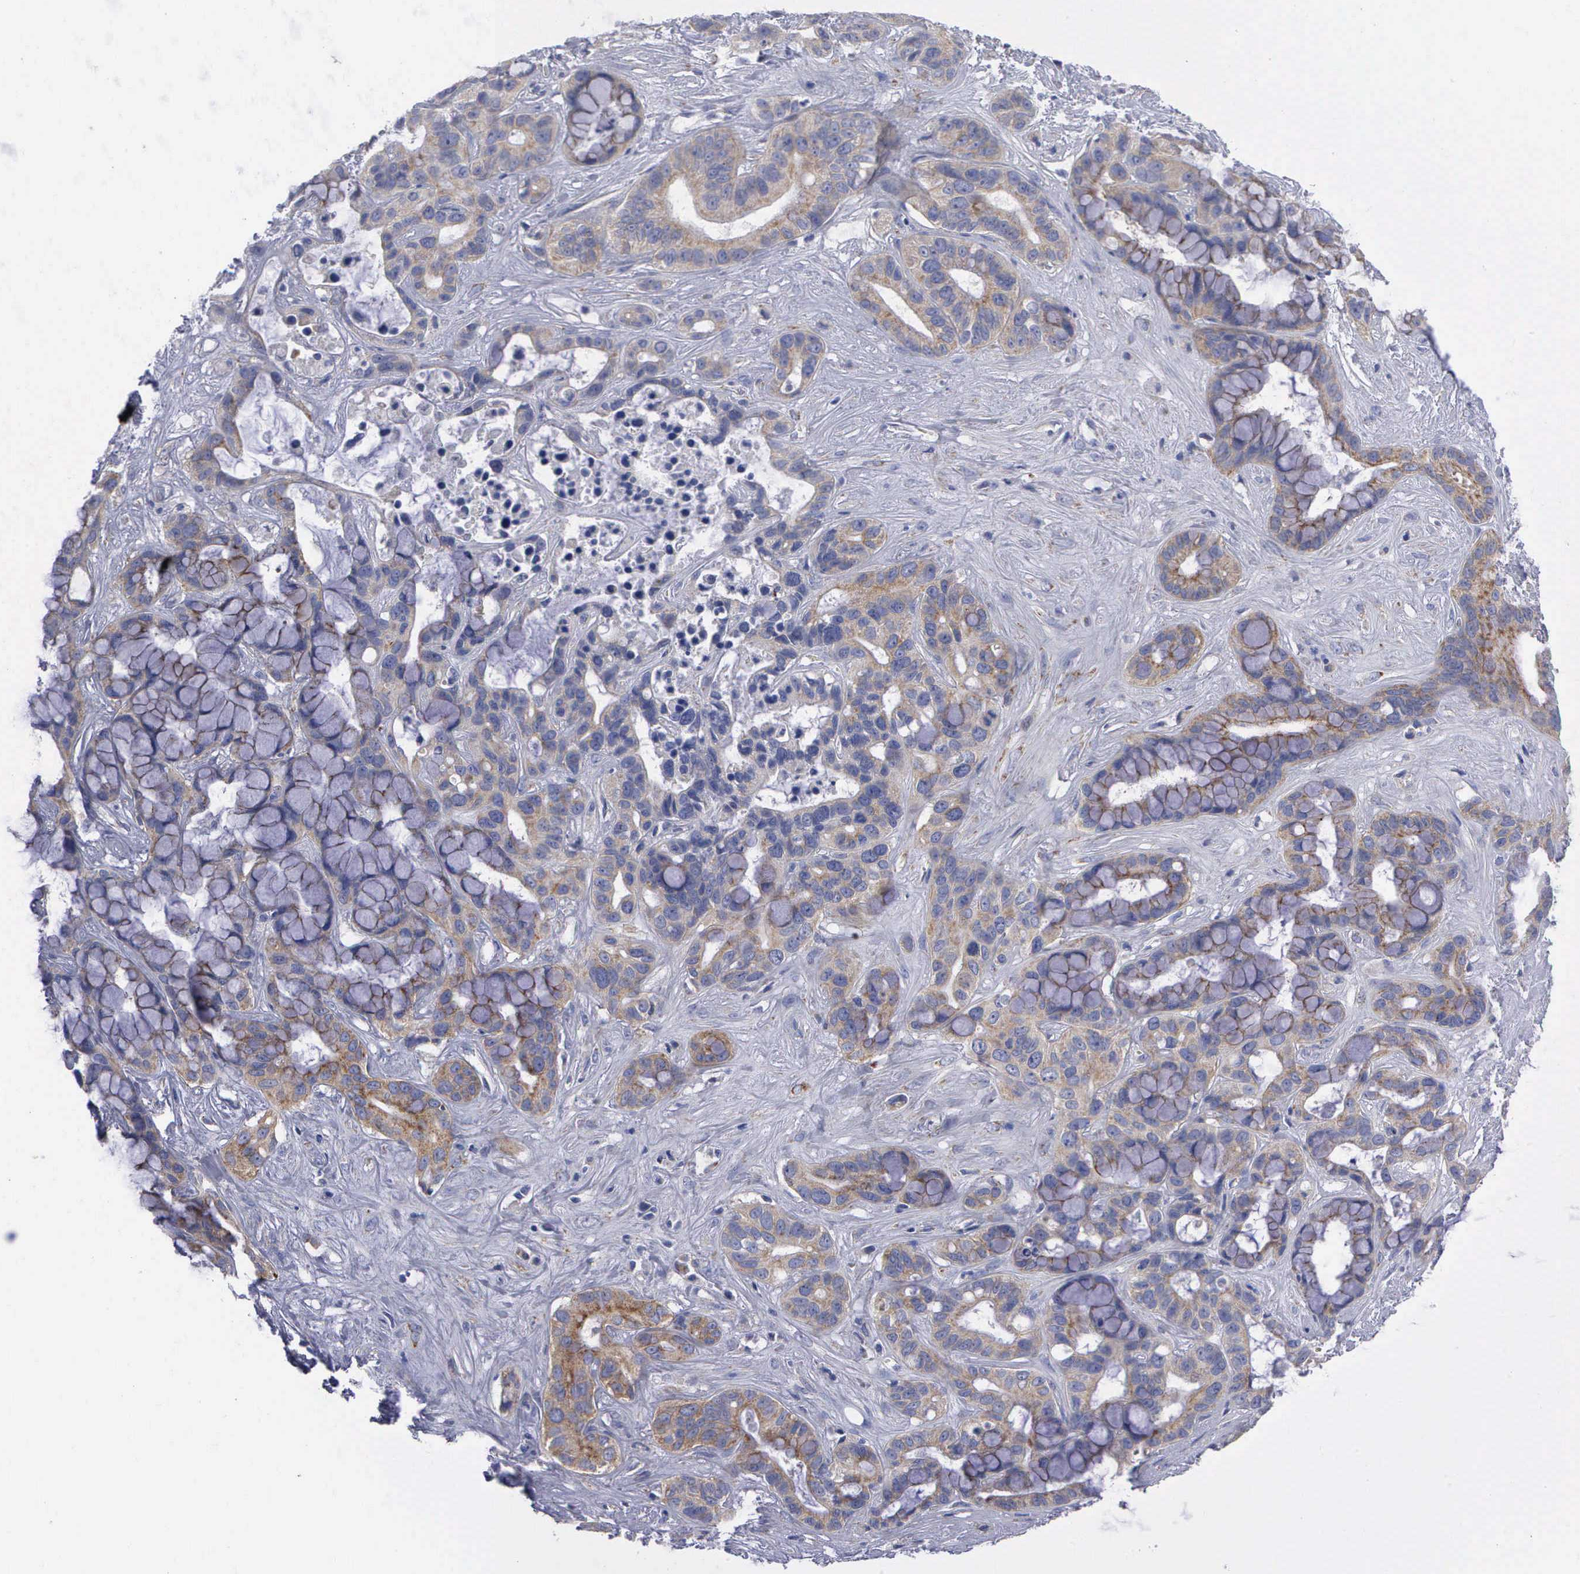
{"staining": {"intensity": "weak", "quantity": "25%-75%", "location": "cytoplasmic/membranous"}, "tissue": "liver cancer", "cell_type": "Tumor cells", "image_type": "cancer", "snomed": [{"axis": "morphology", "description": "Cholangiocarcinoma"}, {"axis": "topography", "description": "Liver"}], "caption": "The image shows a brown stain indicating the presence of a protein in the cytoplasmic/membranous of tumor cells in liver cholangiocarcinoma.", "gene": "APOOL", "patient": {"sex": "female", "age": 65}}